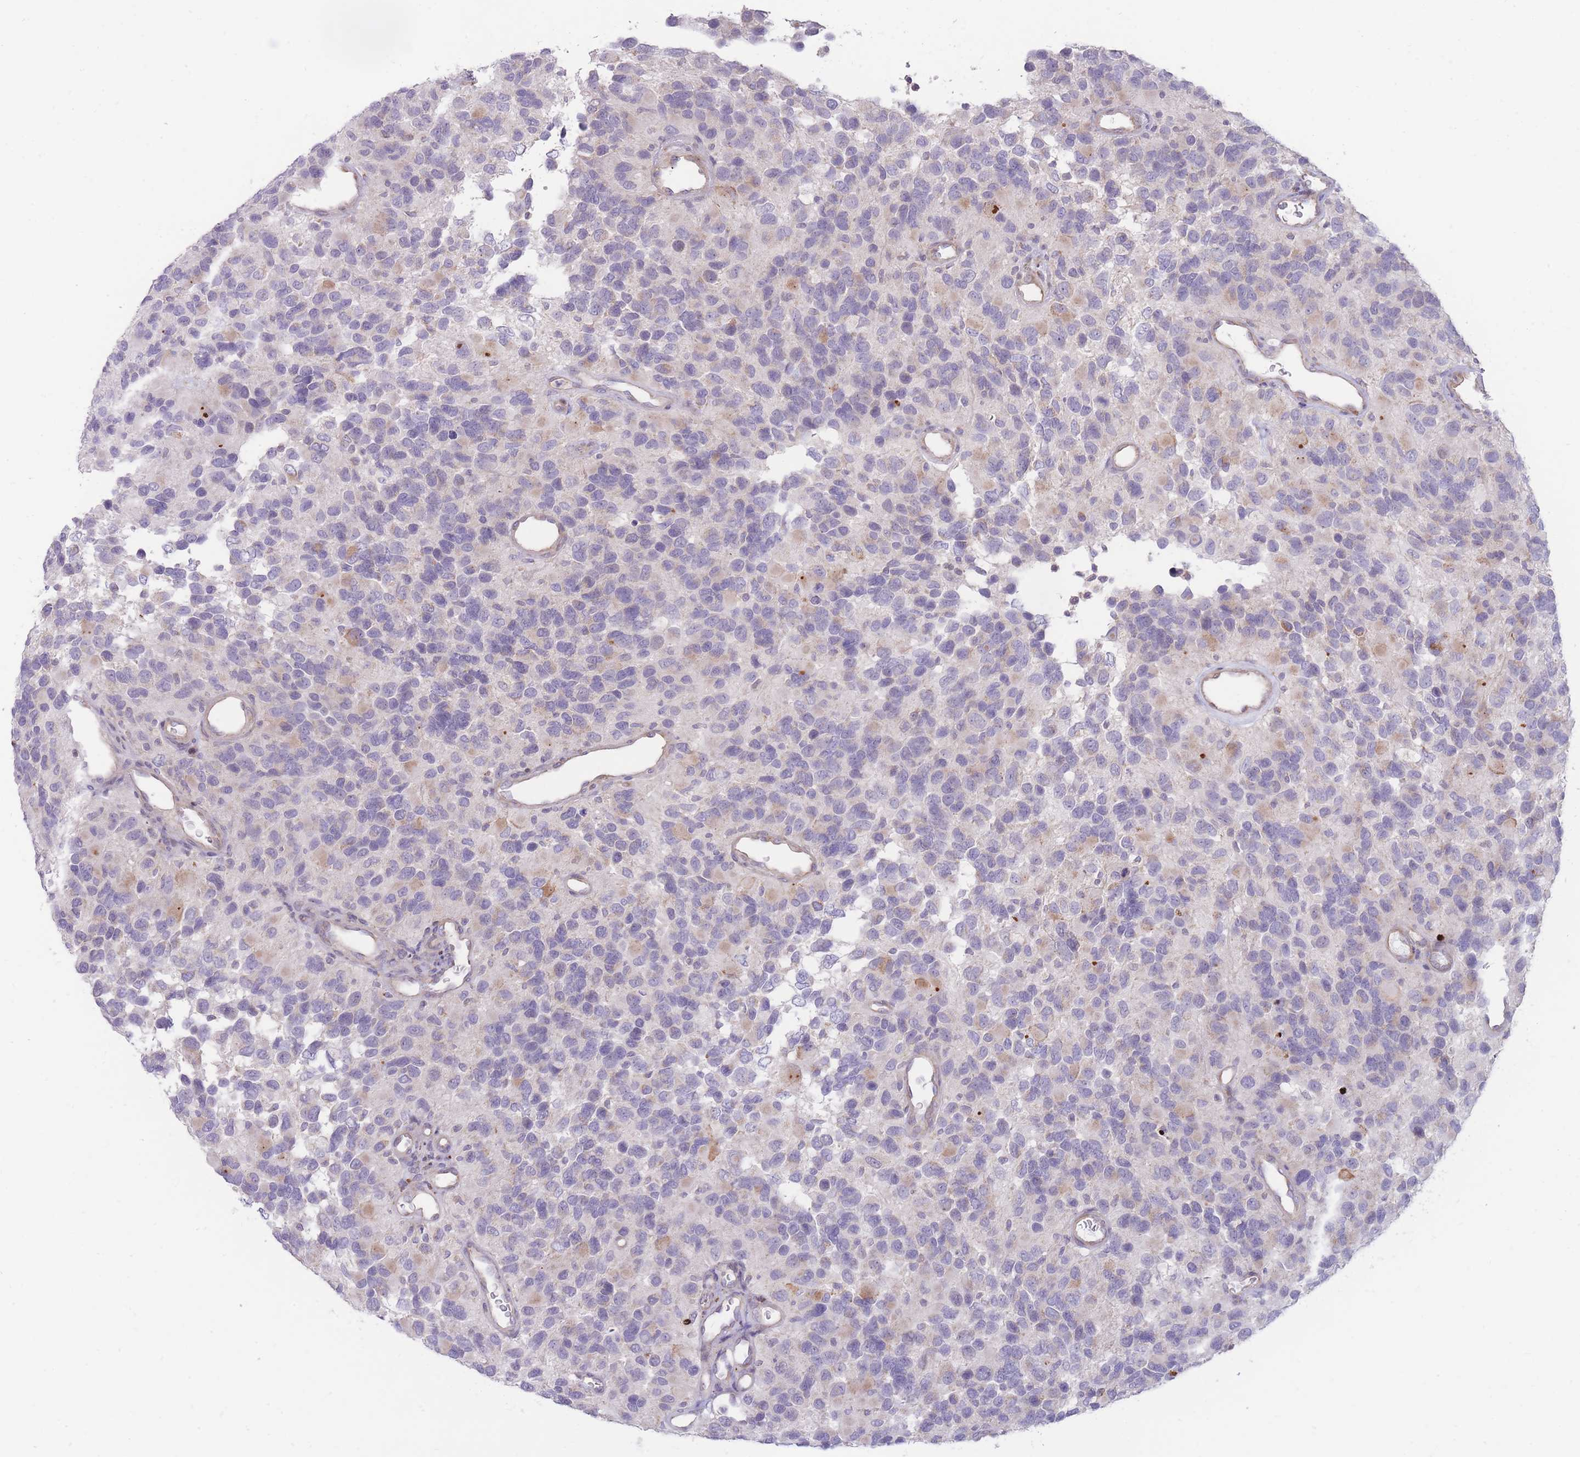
{"staining": {"intensity": "weak", "quantity": "<25%", "location": "cytoplasmic/membranous"}, "tissue": "glioma", "cell_type": "Tumor cells", "image_type": "cancer", "snomed": [{"axis": "morphology", "description": "Glioma, malignant, High grade"}, {"axis": "topography", "description": "Brain"}], "caption": "Glioma was stained to show a protein in brown. There is no significant expression in tumor cells. (DAB (3,3'-diaminobenzidine) immunohistochemistry with hematoxylin counter stain).", "gene": "BOLA2B", "patient": {"sex": "male", "age": 77}}